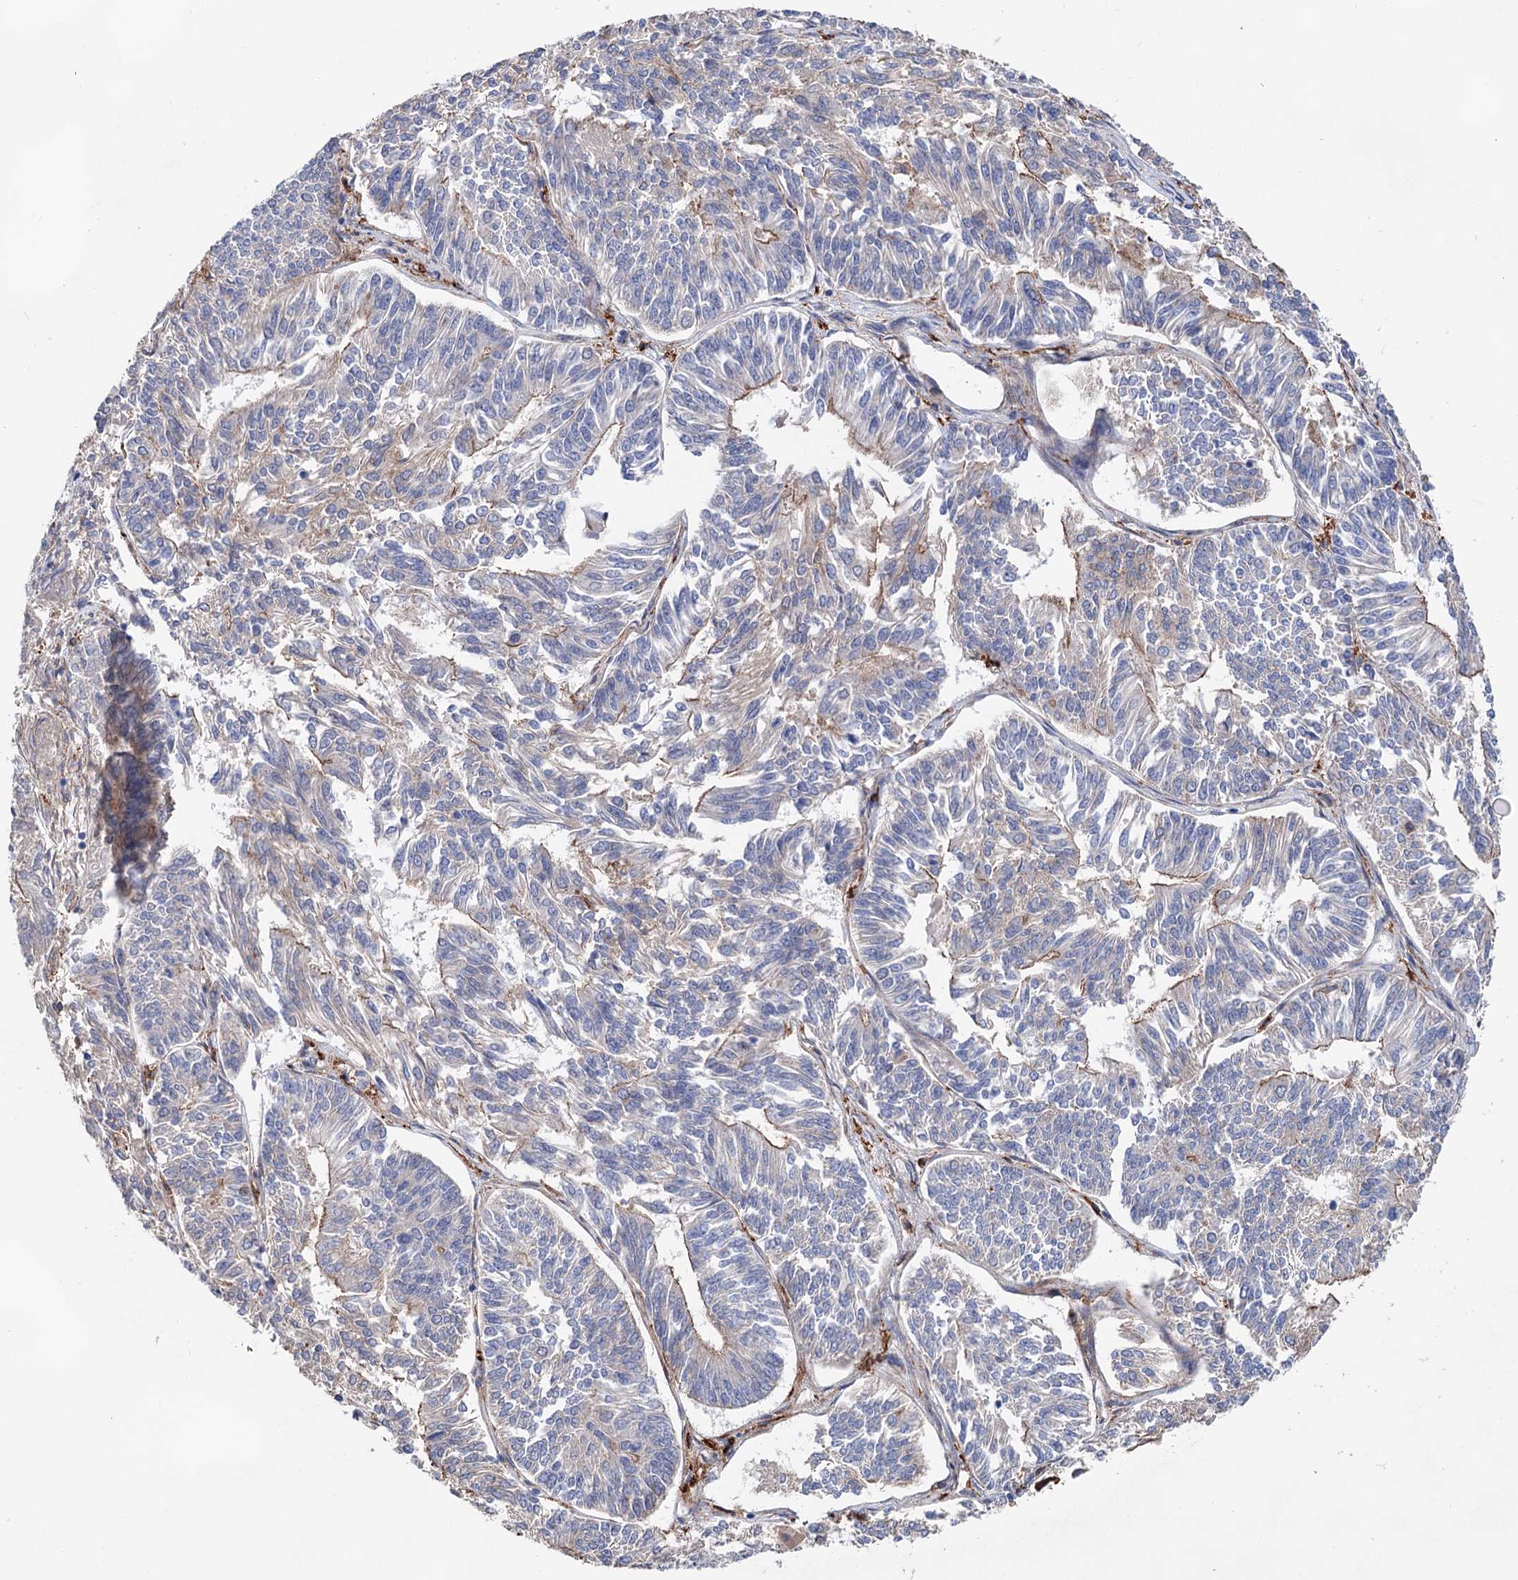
{"staining": {"intensity": "moderate", "quantity": "<25%", "location": "cytoplasmic/membranous"}, "tissue": "endometrial cancer", "cell_type": "Tumor cells", "image_type": "cancer", "snomed": [{"axis": "morphology", "description": "Adenocarcinoma, NOS"}, {"axis": "topography", "description": "Endometrium"}], "caption": "Immunohistochemistry (DAB (3,3'-diaminobenzidine)) staining of endometrial cancer demonstrates moderate cytoplasmic/membranous protein expression in approximately <25% of tumor cells.", "gene": "TMTC3", "patient": {"sex": "female", "age": 58}}